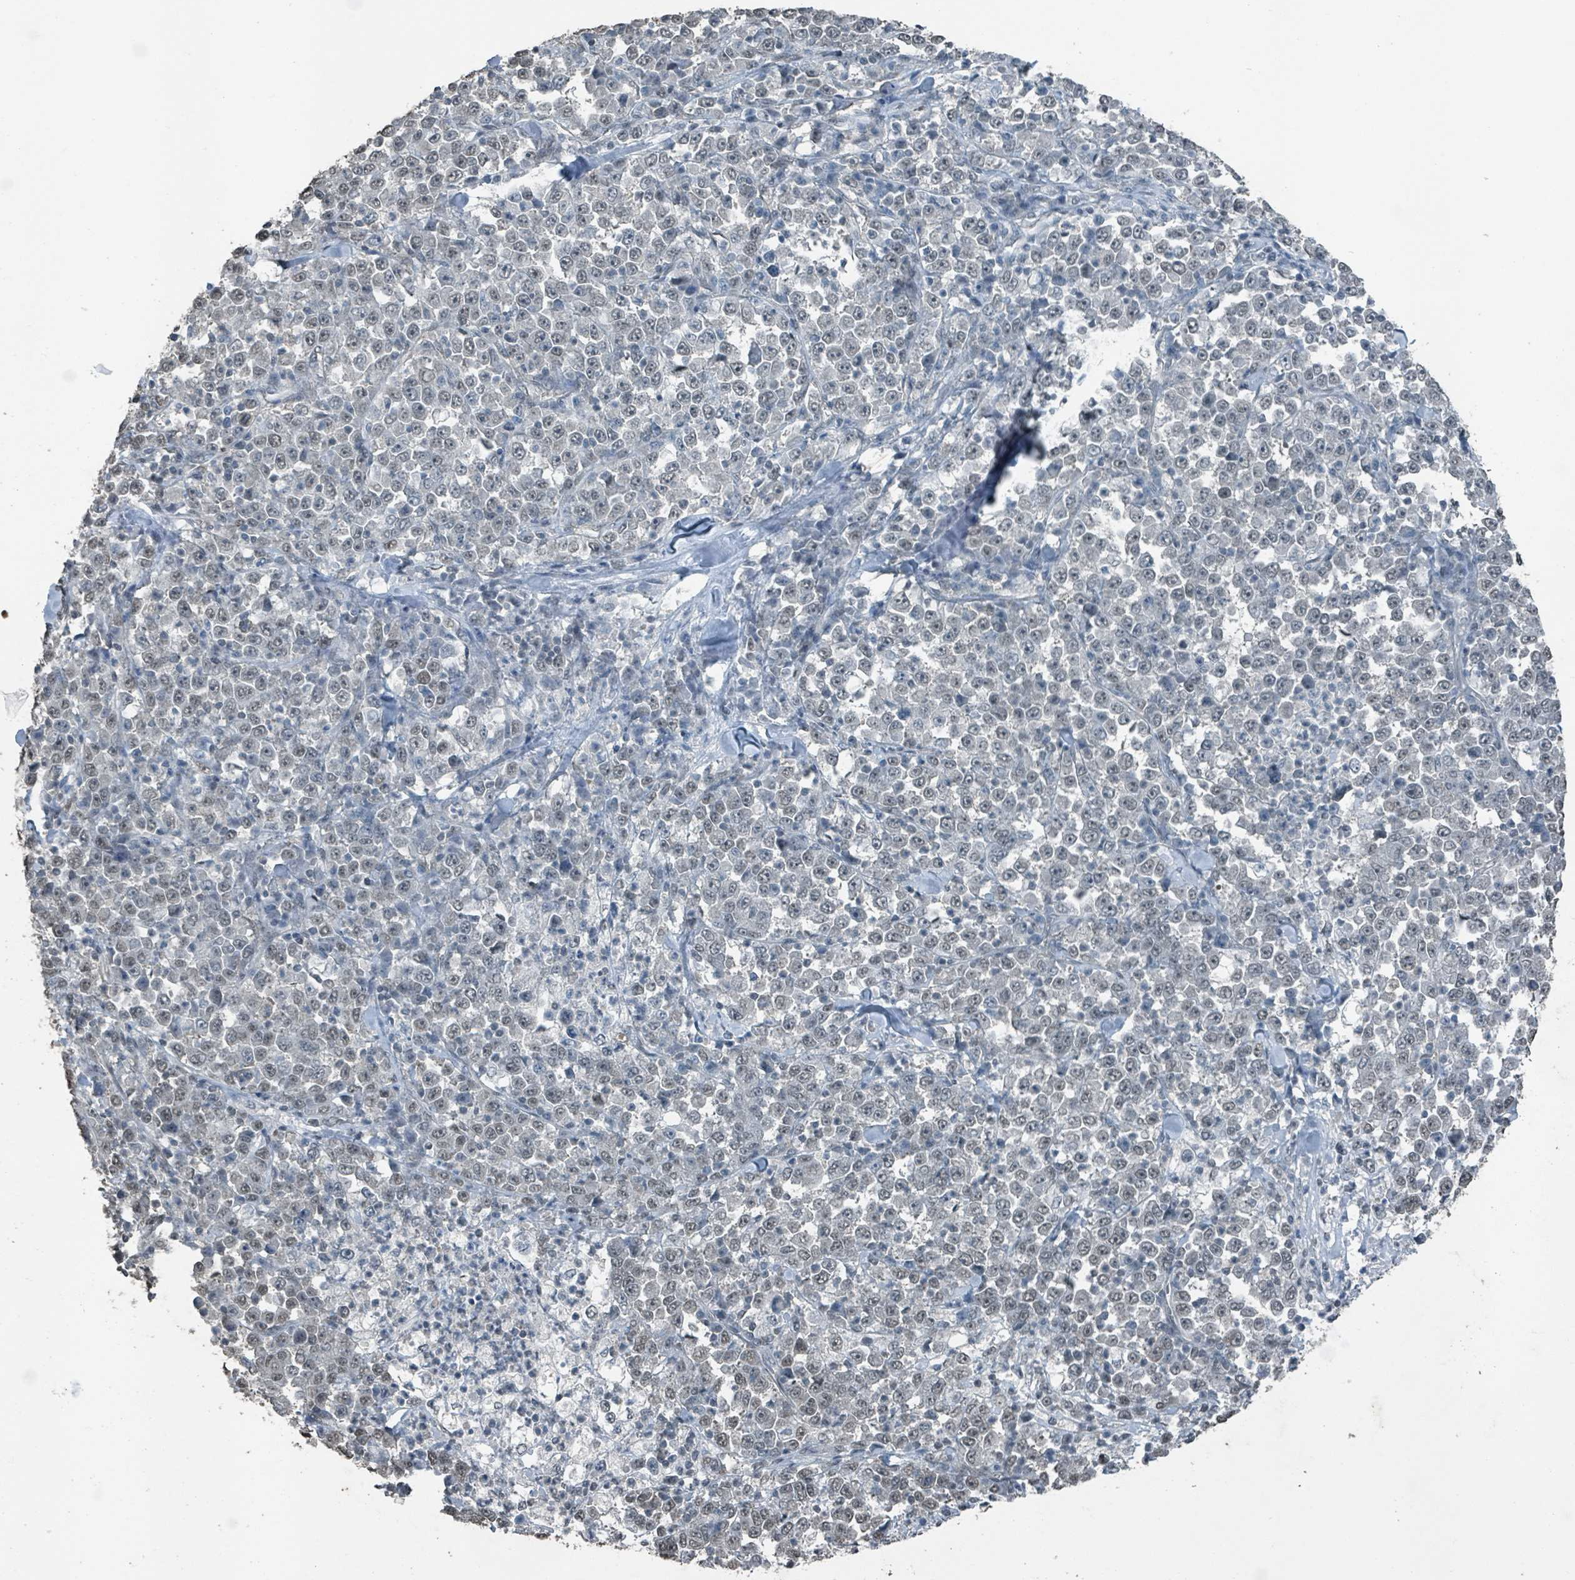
{"staining": {"intensity": "weak", "quantity": ">75%", "location": "nuclear"}, "tissue": "stomach cancer", "cell_type": "Tumor cells", "image_type": "cancer", "snomed": [{"axis": "morphology", "description": "Normal tissue, NOS"}, {"axis": "morphology", "description": "Adenocarcinoma, NOS"}, {"axis": "topography", "description": "Stomach, upper"}, {"axis": "topography", "description": "Stomach"}], "caption": "This is an image of IHC staining of stomach cancer, which shows weak expression in the nuclear of tumor cells.", "gene": "PHIP", "patient": {"sex": "male", "age": 59}}